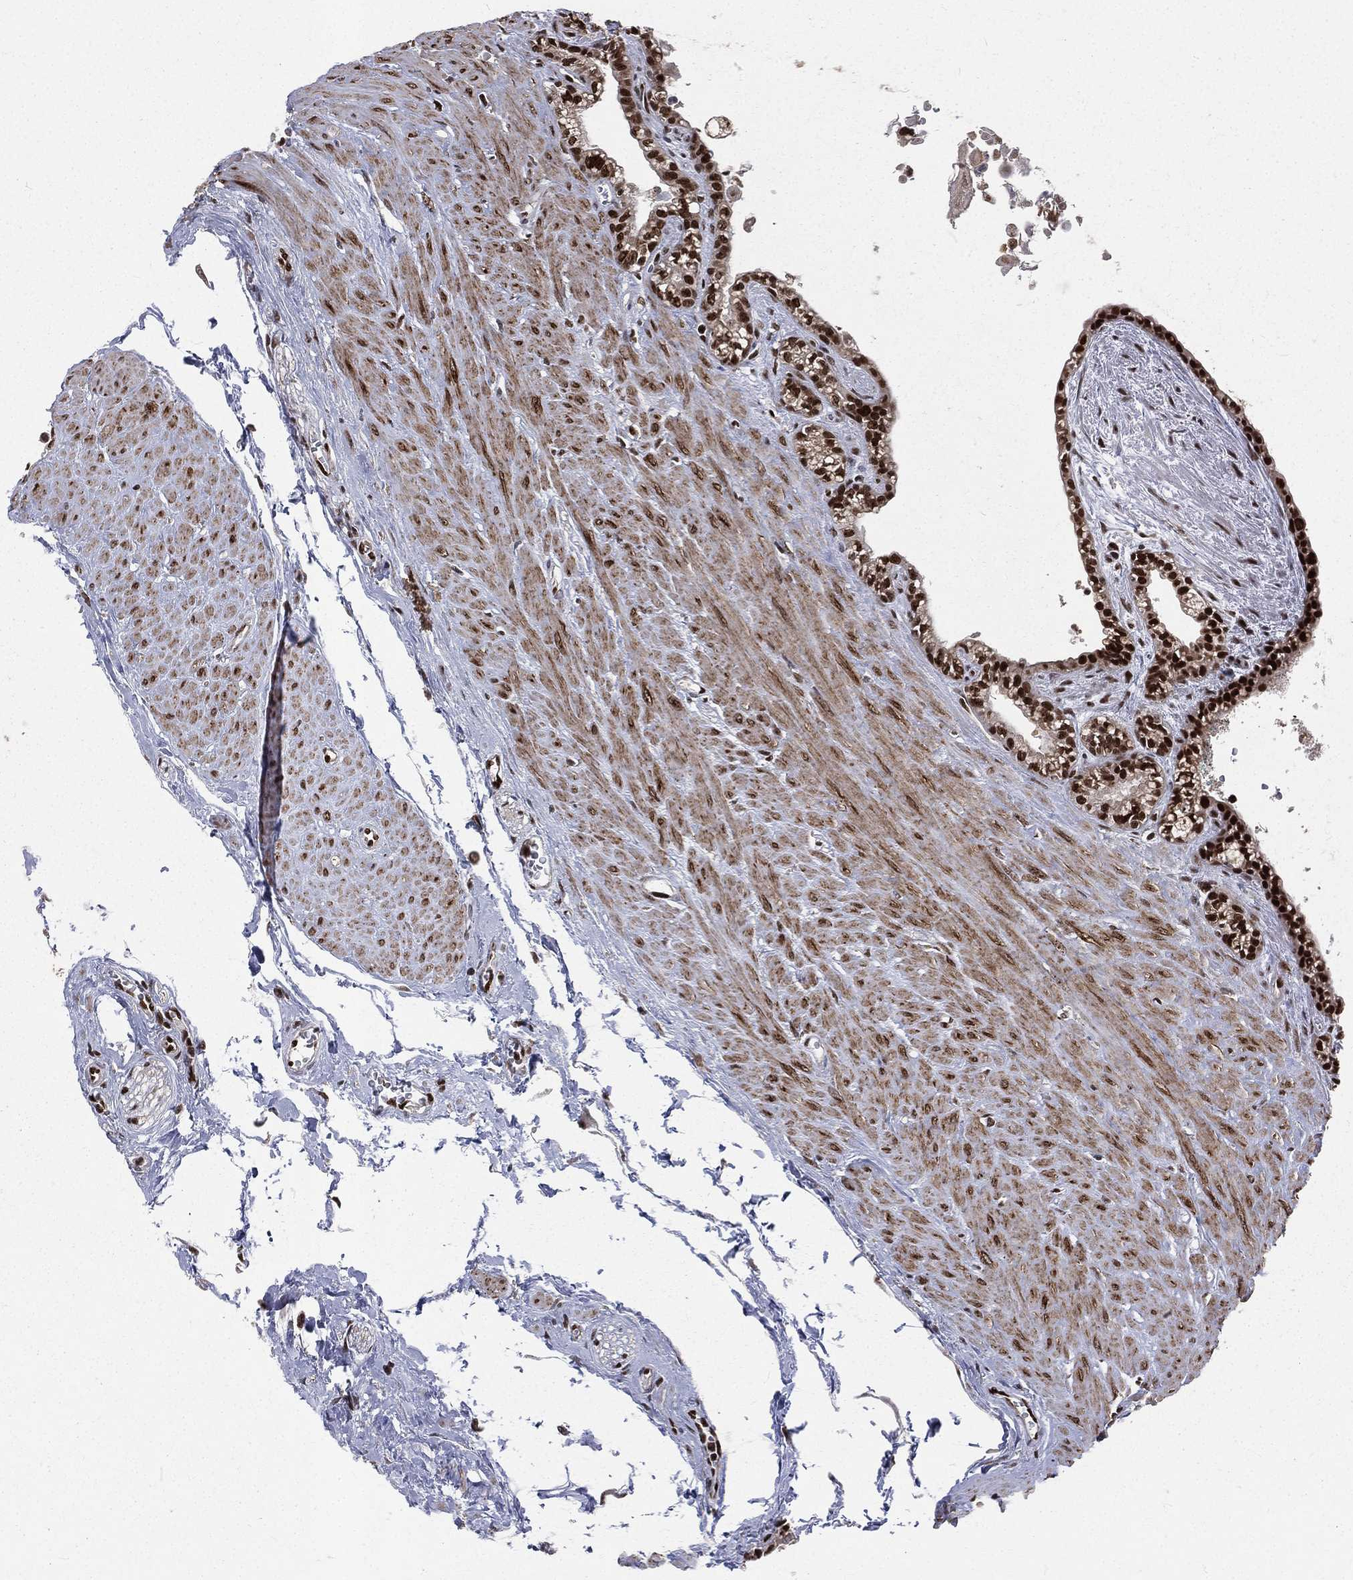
{"staining": {"intensity": "strong", "quantity": "25%-75%", "location": "nuclear"}, "tissue": "seminal vesicle", "cell_type": "Glandular cells", "image_type": "normal", "snomed": [{"axis": "morphology", "description": "Normal tissue, NOS"}, {"axis": "morphology", "description": "Urothelial carcinoma, NOS"}, {"axis": "topography", "description": "Urinary bladder"}, {"axis": "topography", "description": "Seminal veicle"}], "caption": "This histopathology image demonstrates immunohistochemistry (IHC) staining of unremarkable human seminal vesicle, with high strong nuclear positivity in approximately 25%-75% of glandular cells.", "gene": "POLB", "patient": {"sex": "male", "age": 76}}